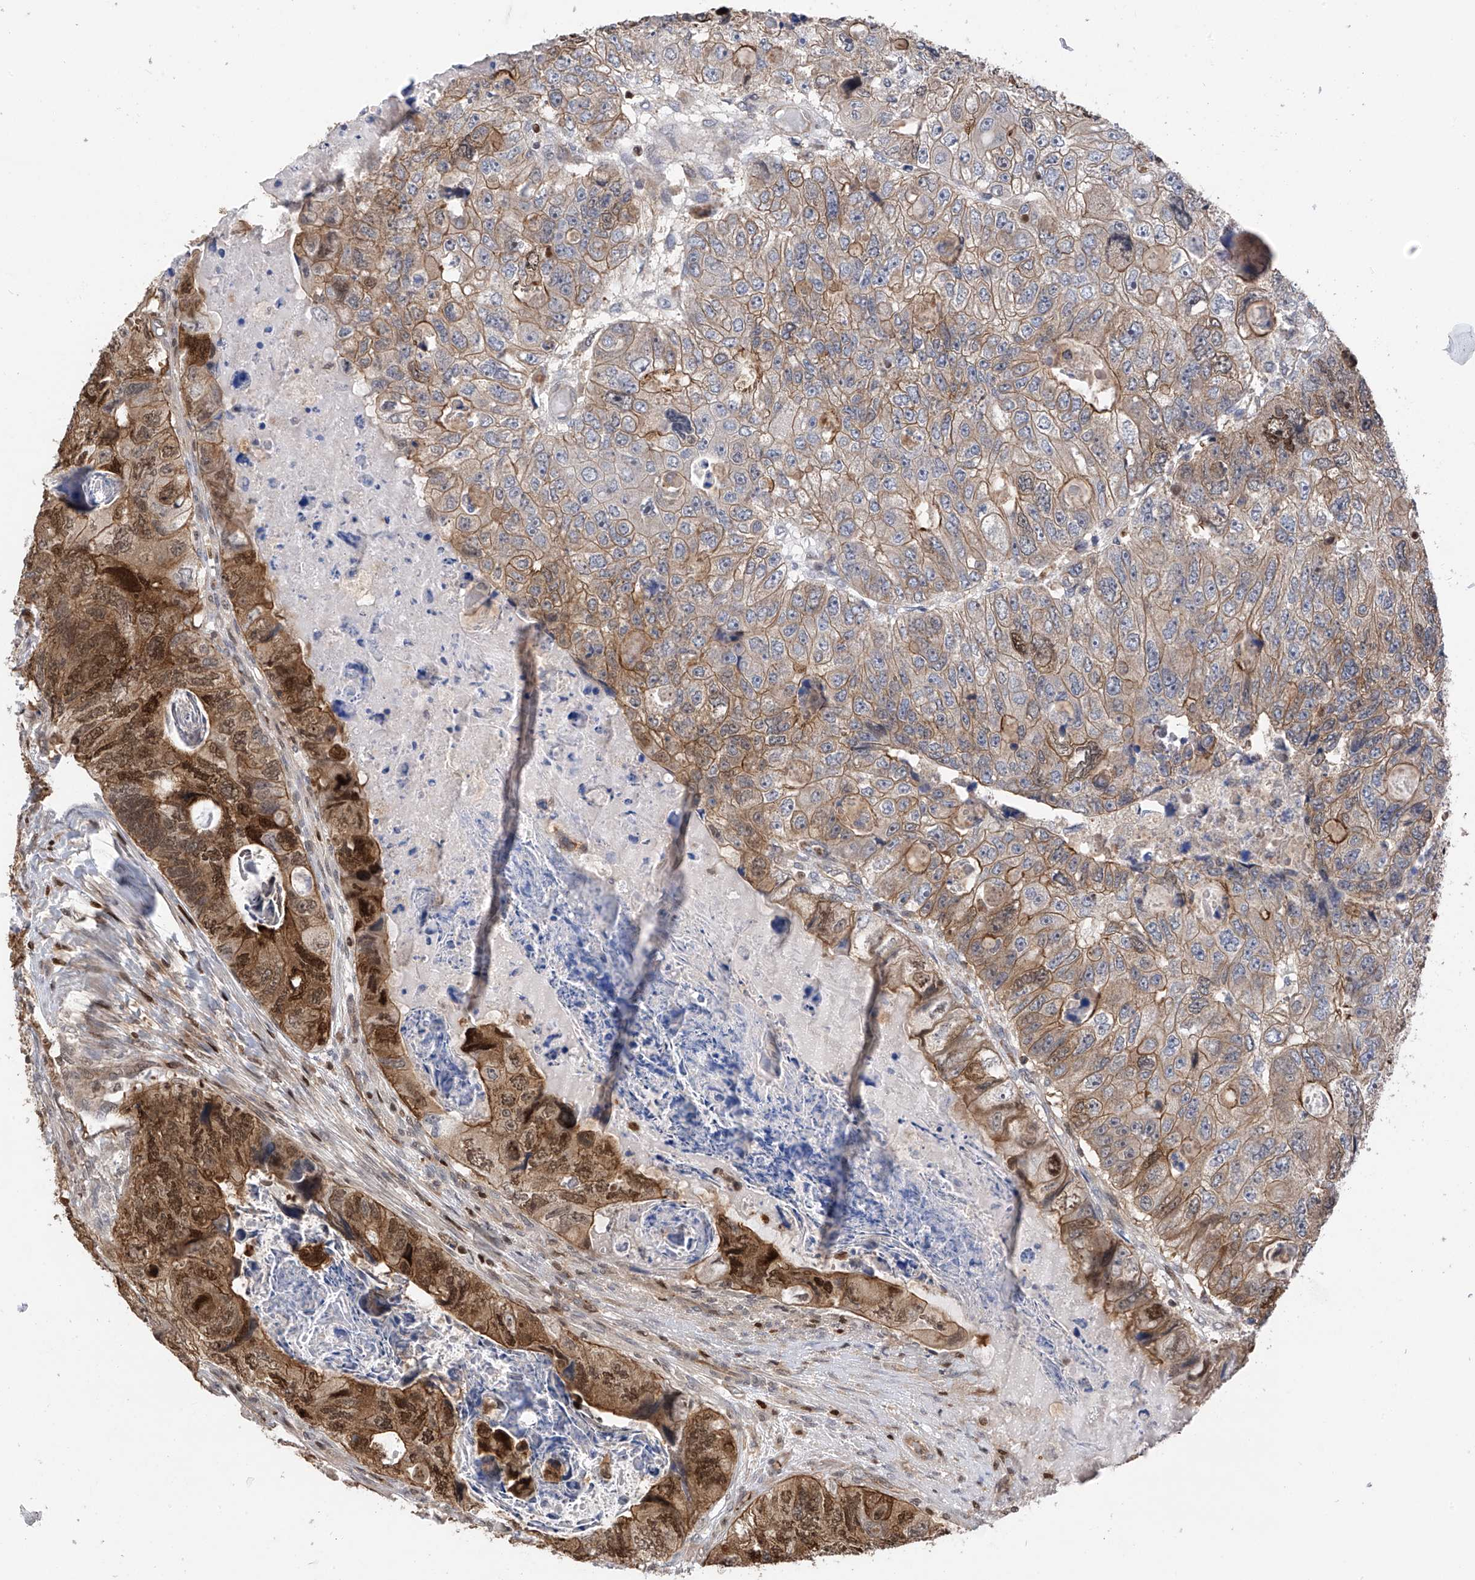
{"staining": {"intensity": "strong", "quantity": "25%-75%", "location": "cytoplasmic/membranous,nuclear"}, "tissue": "colorectal cancer", "cell_type": "Tumor cells", "image_type": "cancer", "snomed": [{"axis": "morphology", "description": "Adenocarcinoma, NOS"}, {"axis": "topography", "description": "Rectum"}], "caption": "Strong cytoplasmic/membranous and nuclear staining is seen in approximately 25%-75% of tumor cells in colorectal adenocarcinoma. (Brightfield microscopy of DAB IHC at high magnification).", "gene": "DNAJC9", "patient": {"sex": "male", "age": 59}}